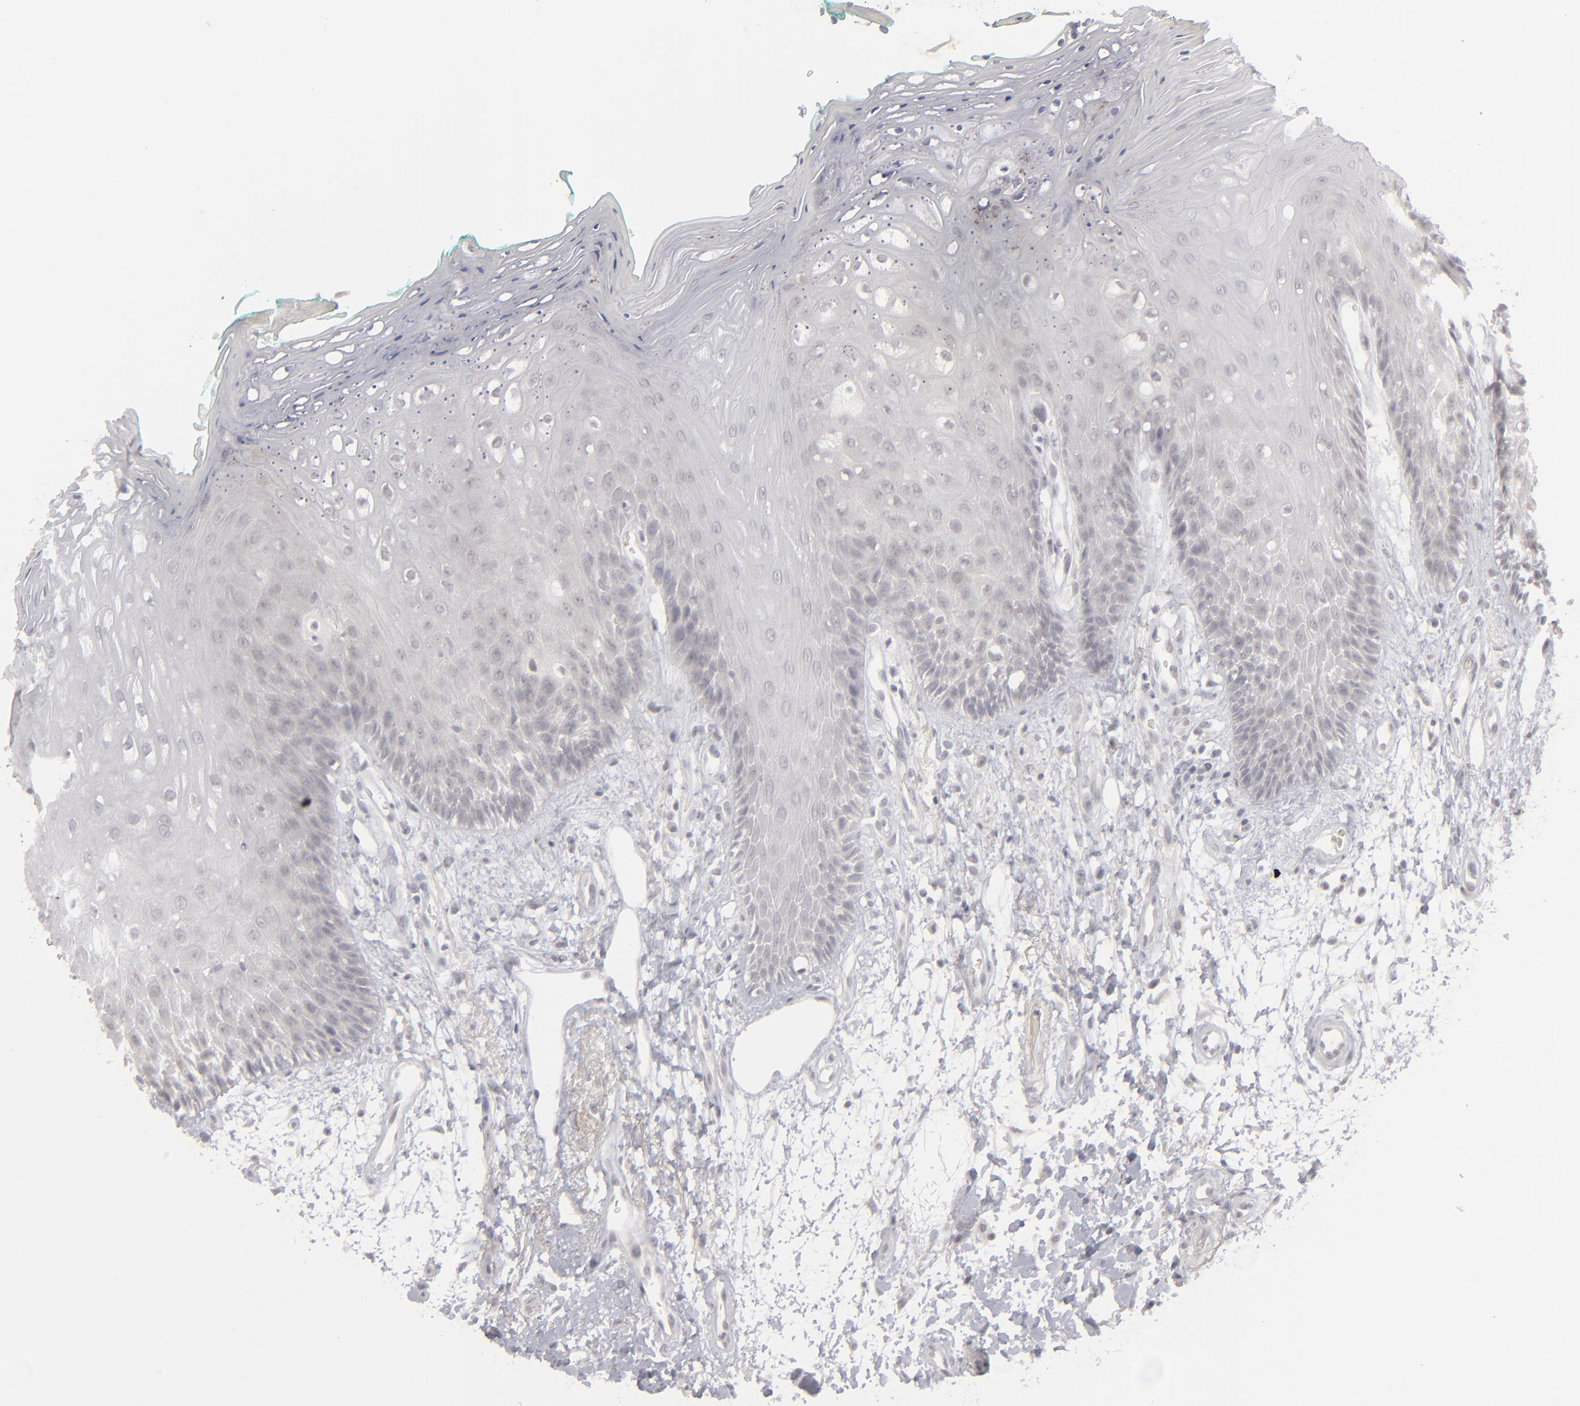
{"staining": {"intensity": "negative", "quantity": "none", "location": "none"}, "tissue": "oral mucosa", "cell_type": "Squamous epithelial cells", "image_type": "normal", "snomed": [{"axis": "morphology", "description": "Normal tissue, NOS"}, {"axis": "morphology", "description": "Squamous cell carcinoma, NOS"}, {"axis": "topography", "description": "Skeletal muscle"}, {"axis": "topography", "description": "Oral tissue"}, {"axis": "topography", "description": "Head-Neck"}], "caption": "IHC of unremarkable oral mucosa shows no positivity in squamous epithelial cells. Nuclei are stained in blue.", "gene": "KIAA1210", "patient": {"sex": "female", "age": 84}}